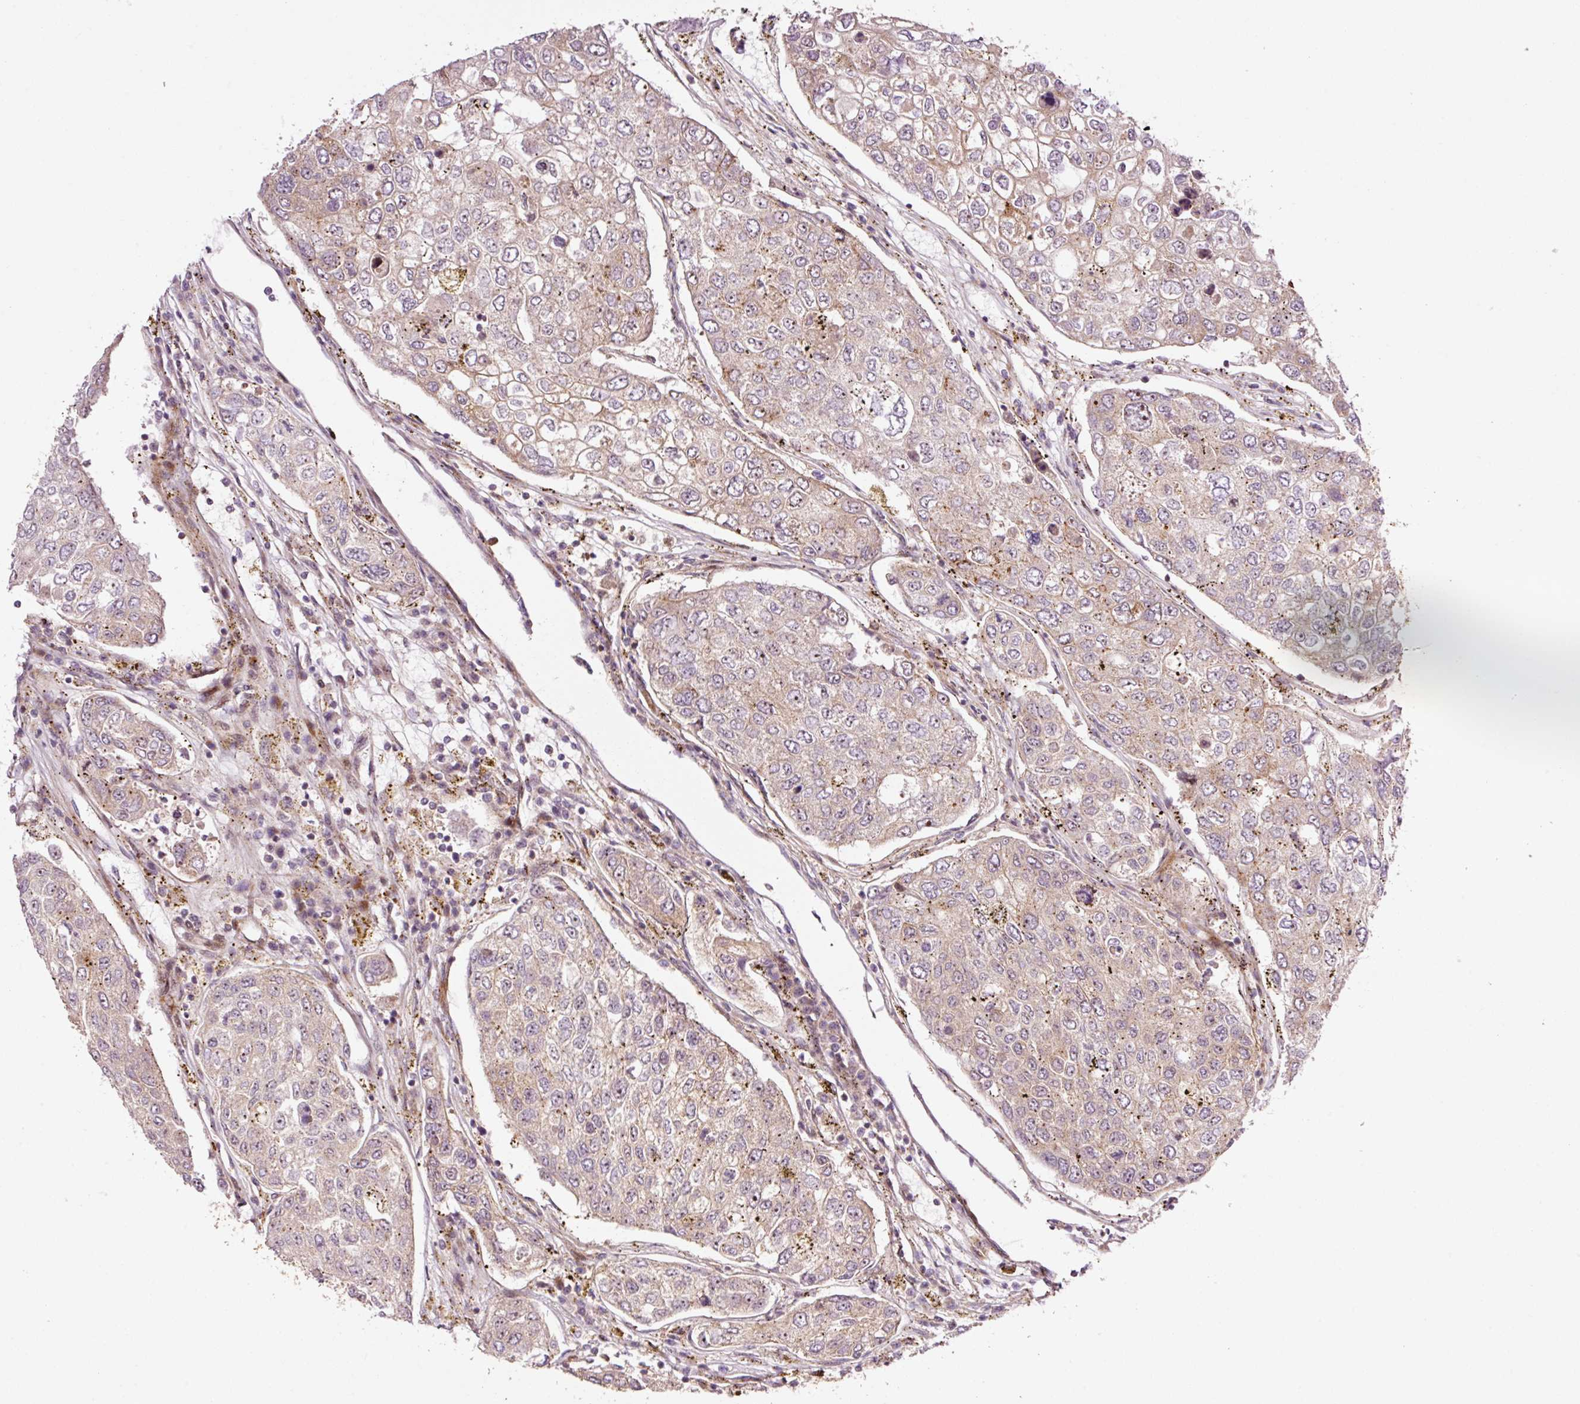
{"staining": {"intensity": "weak", "quantity": "25%-75%", "location": "cytoplasmic/membranous"}, "tissue": "urothelial cancer", "cell_type": "Tumor cells", "image_type": "cancer", "snomed": [{"axis": "morphology", "description": "Urothelial carcinoma, High grade"}, {"axis": "topography", "description": "Lymph node"}, {"axis": "topography", "description": "Urinary bladder"}], "caption": "This is a micrograph of immunohistochemistry staining of urothelial cancer, which shows weak staining in the cytoplasmic/membranous of tumor cells.", "gene": "ANKRD20A1", "patient": {"sex": "male", "age": 51}}